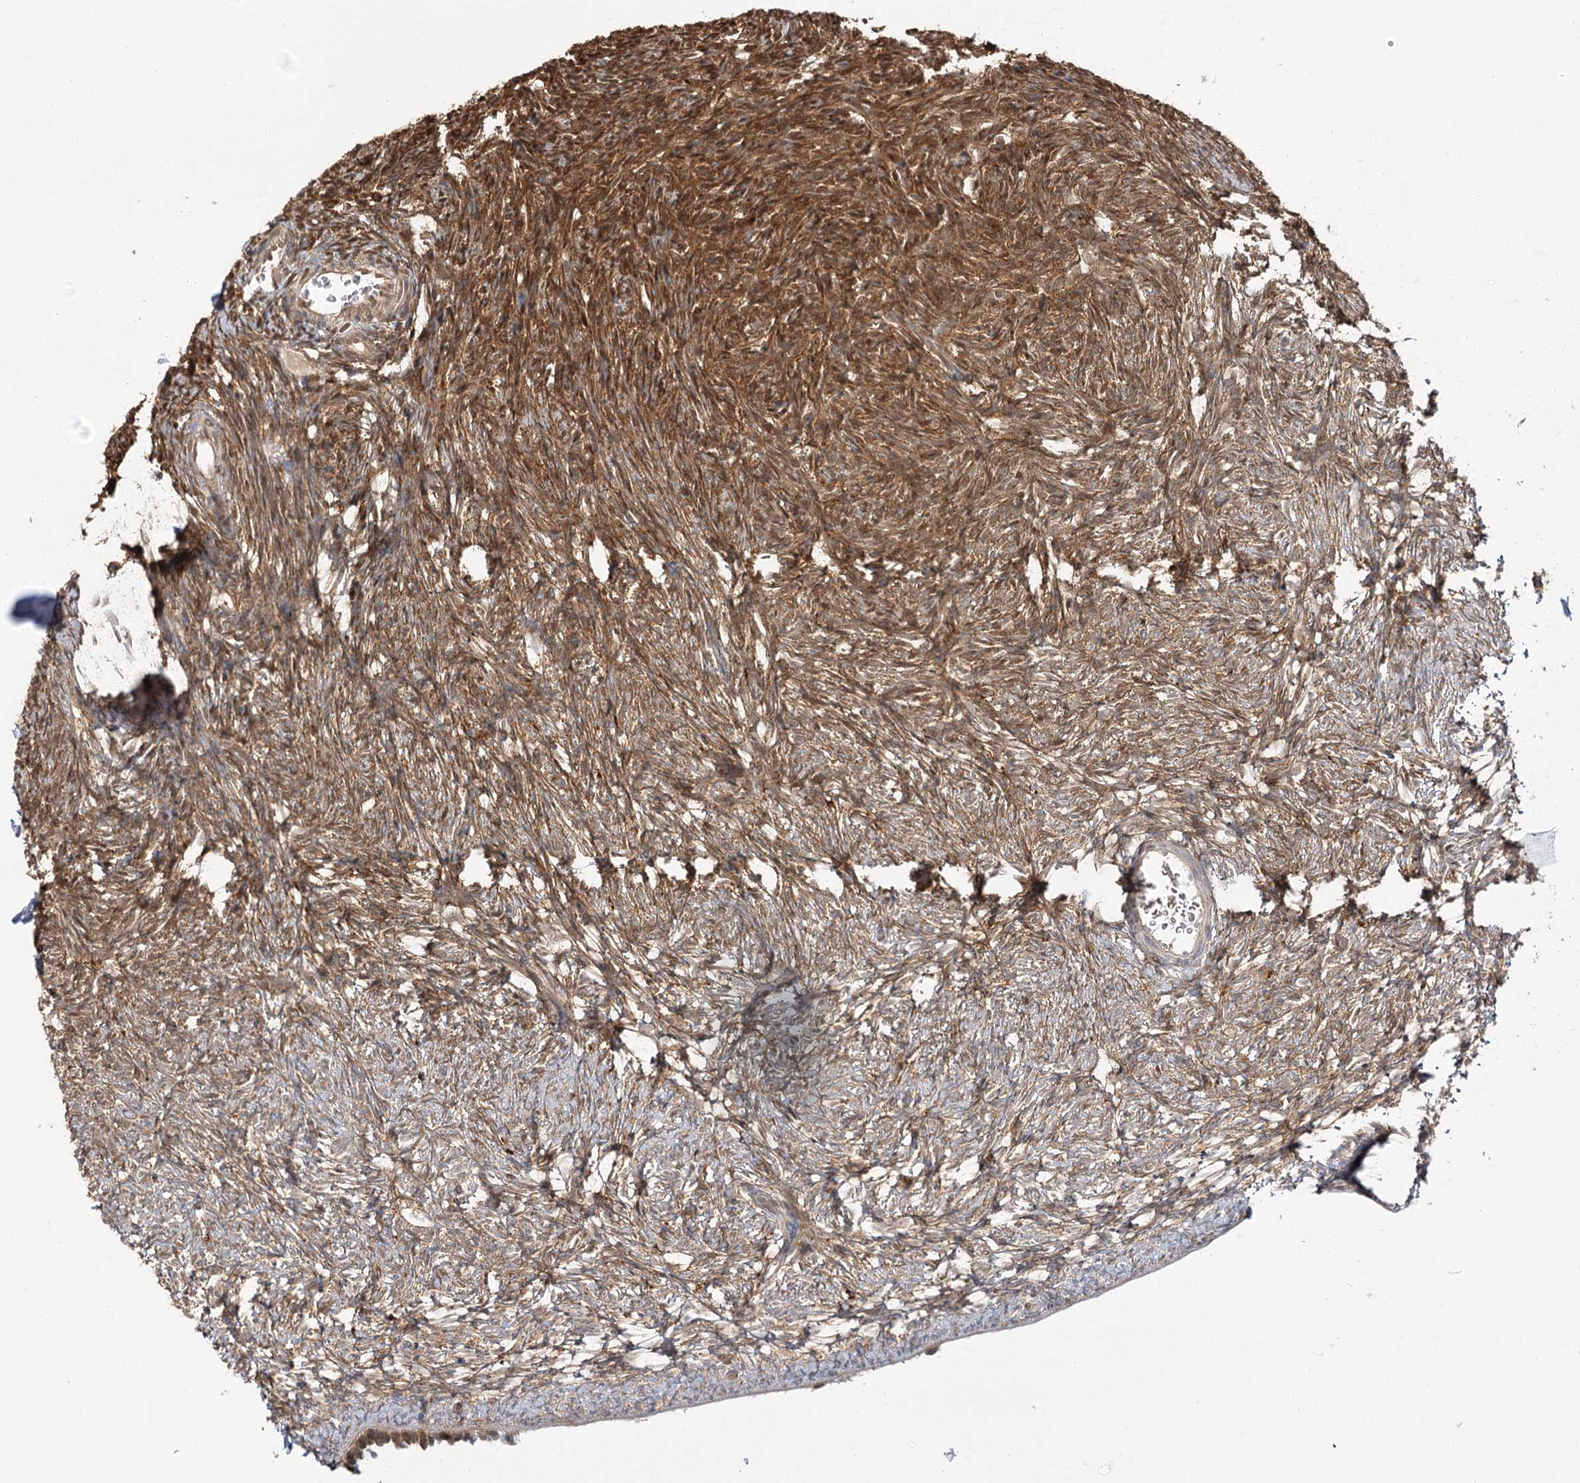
{"staining": {"intensity": "strong", "quantity": ">75%", "location": "cytoplasmic/membranous"}, "tissue": "ovary", "cell_type": "Follicle cells", "image_type": "normal", "snomed": [{"axis": "morphology", "description": "Normal tissue, NOS"}, {"axis": "topography", "description": "Ovary"}], "caption": "The image shows staining of benign ovary, revealing strong cytoplasmic/membranous protein expression (brown color) within follicle cells.", "gene": "INPP4B", "patient": {"sex": "female", "age": 34}}